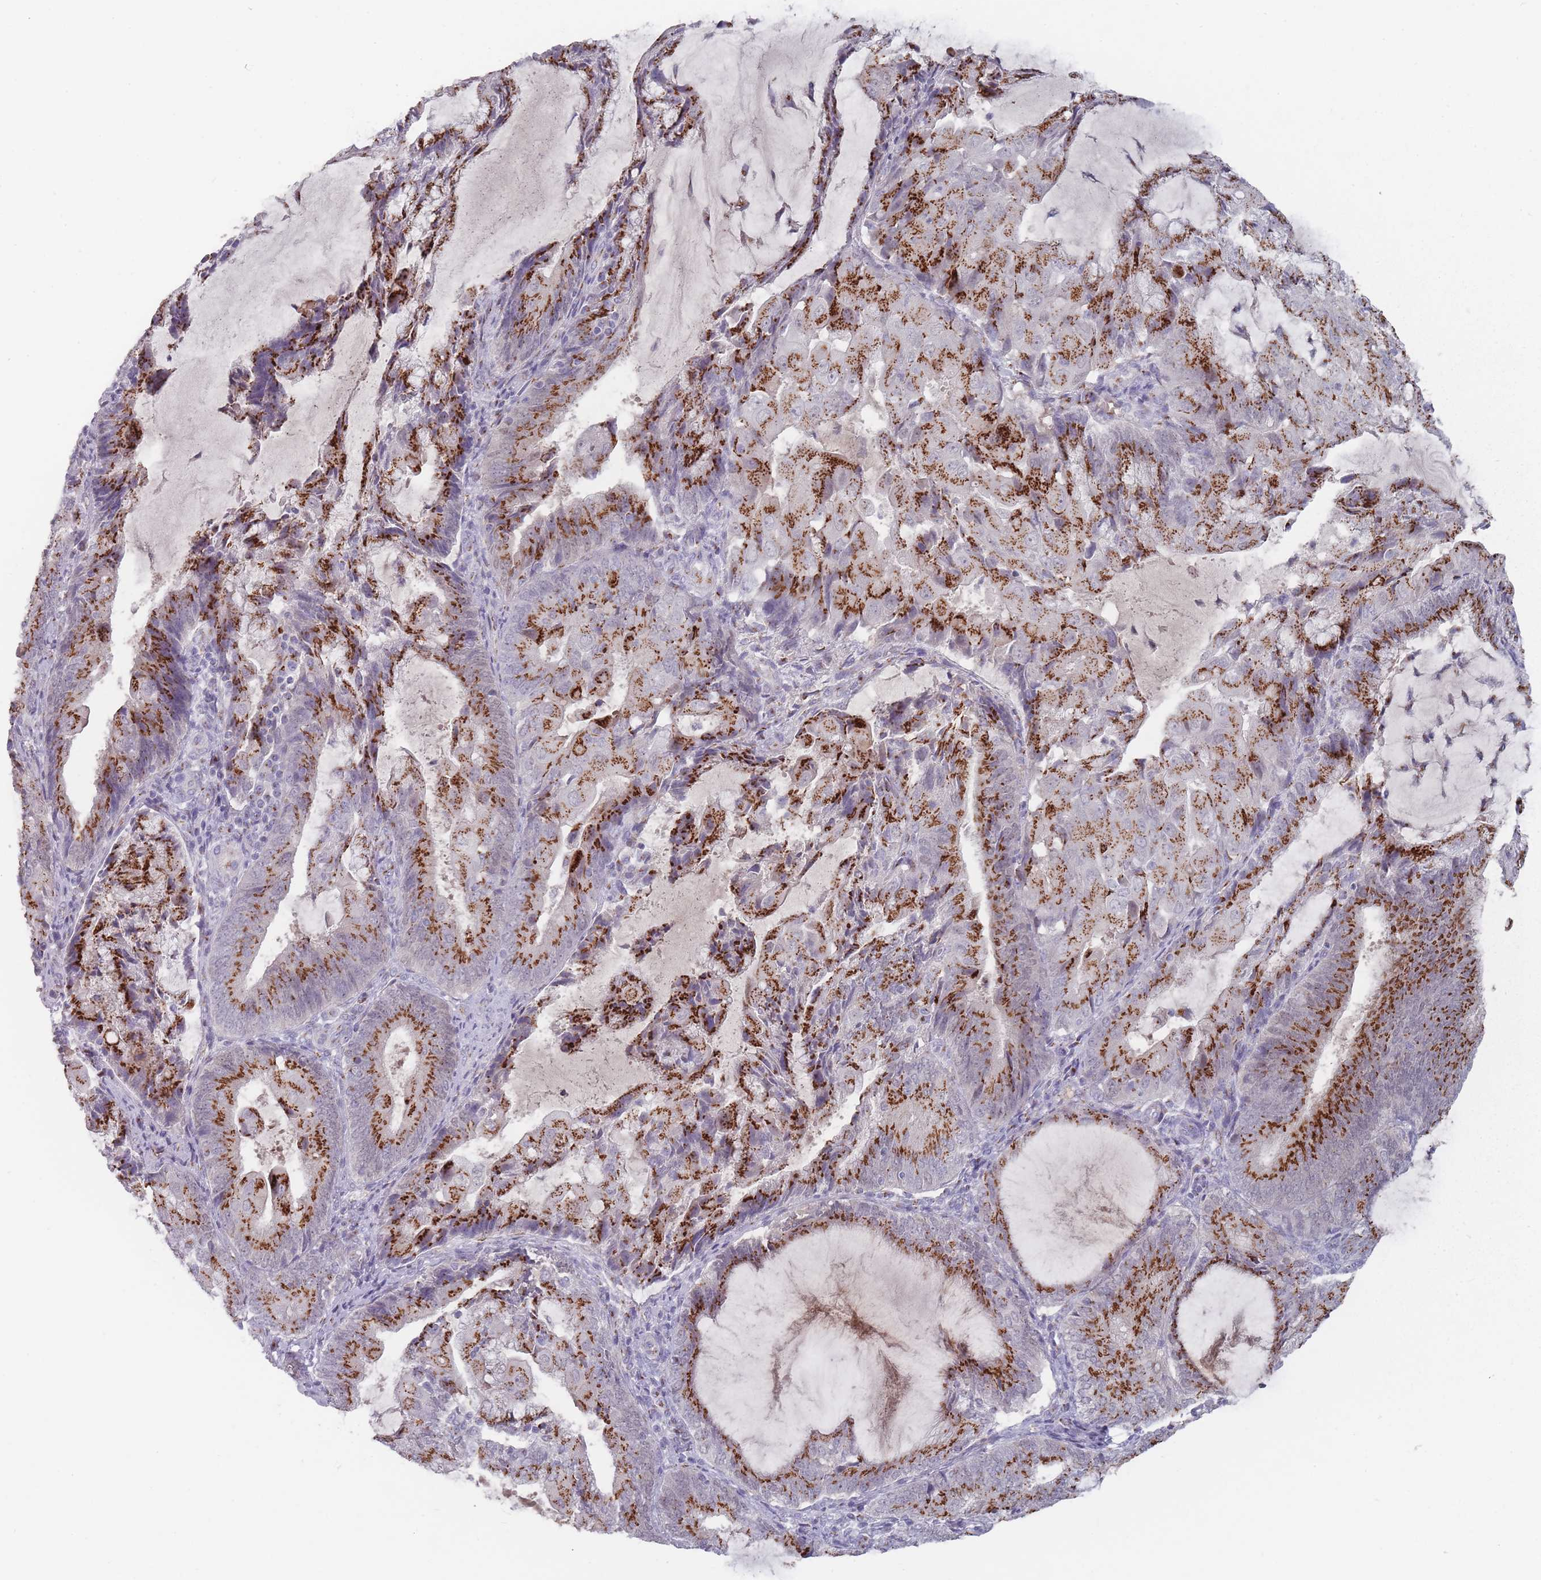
{"staining": {"intensity": "strong", "quantity": ">75%", "location": "cytoplasmic/membranous"}, "tissue": "endometrial cancer", "cell_type": "Tumor cells", "image_type": "cancer", "snomed": [{"axis": "morphology", "description": "Adenocarcinoma, NOS"}, {"axis": "topography", "description": "Endometrium"}], "caption": "Protein expression analysis of human endometrial cancer (adenocarcinoma) reveals strong cytoplasmic/membranous staining in approximately >75% of tumor cells.", "gene": "MAN1B1", "patient": {"sex": "female", "age": 81}}